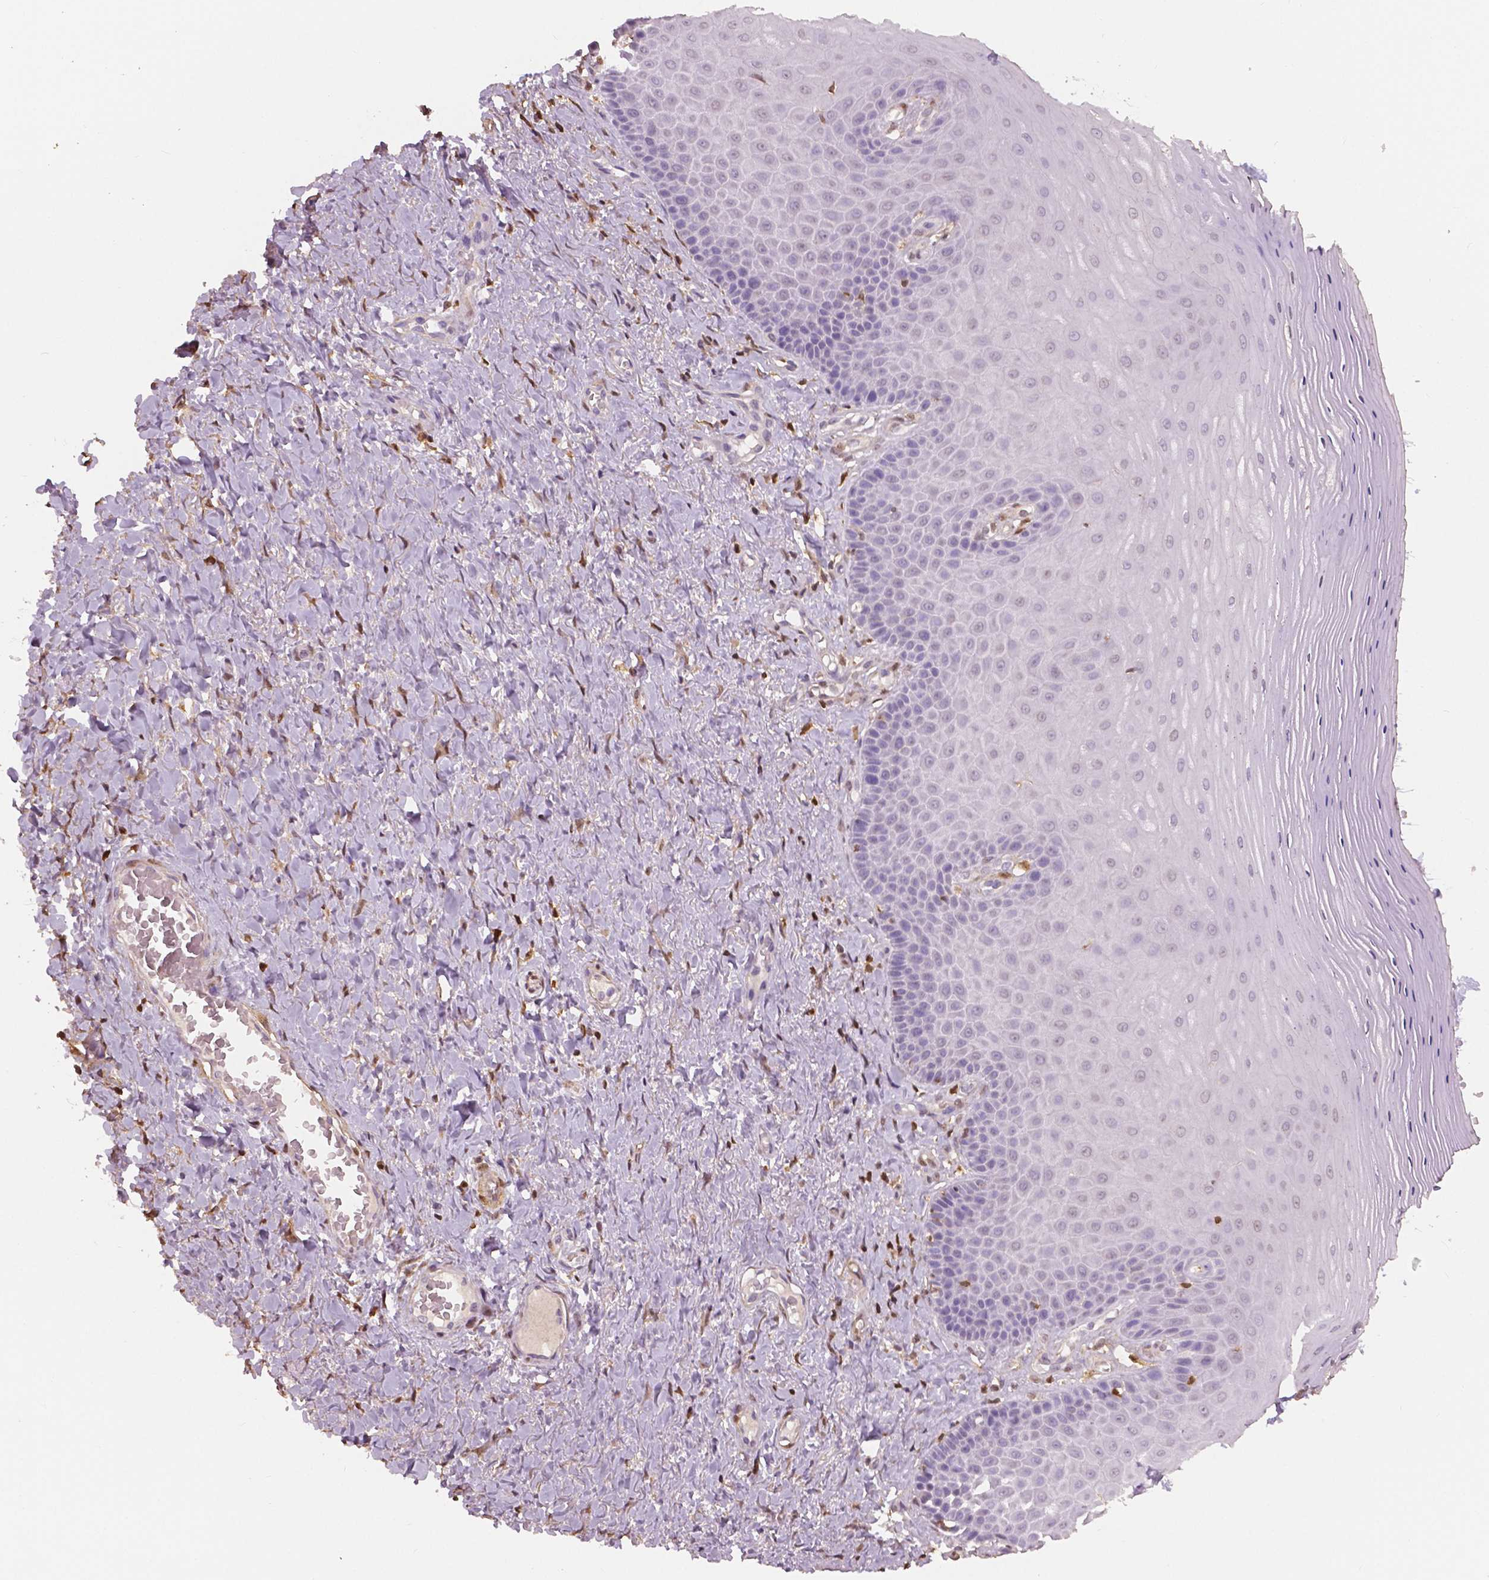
{"staining": {"intensity": "negative", "quantity": "none", "location": "none"}, "tissue": "vagina", "cell_type": "Squamous epithelial cells", "image_type": "normal", "snomed": [{"axis": "morphology", "description": "Normal tissue, NOS"}, {"axis": "topography", "description": "Vagina"}], "caption": "This is an immunohistochemistry (IHC) histopathology image of unremarkable vagina. There is no staining in squamous epithelial cells.", "gene": "S100A4", "patient": {"sex": "female", "age": 83}}